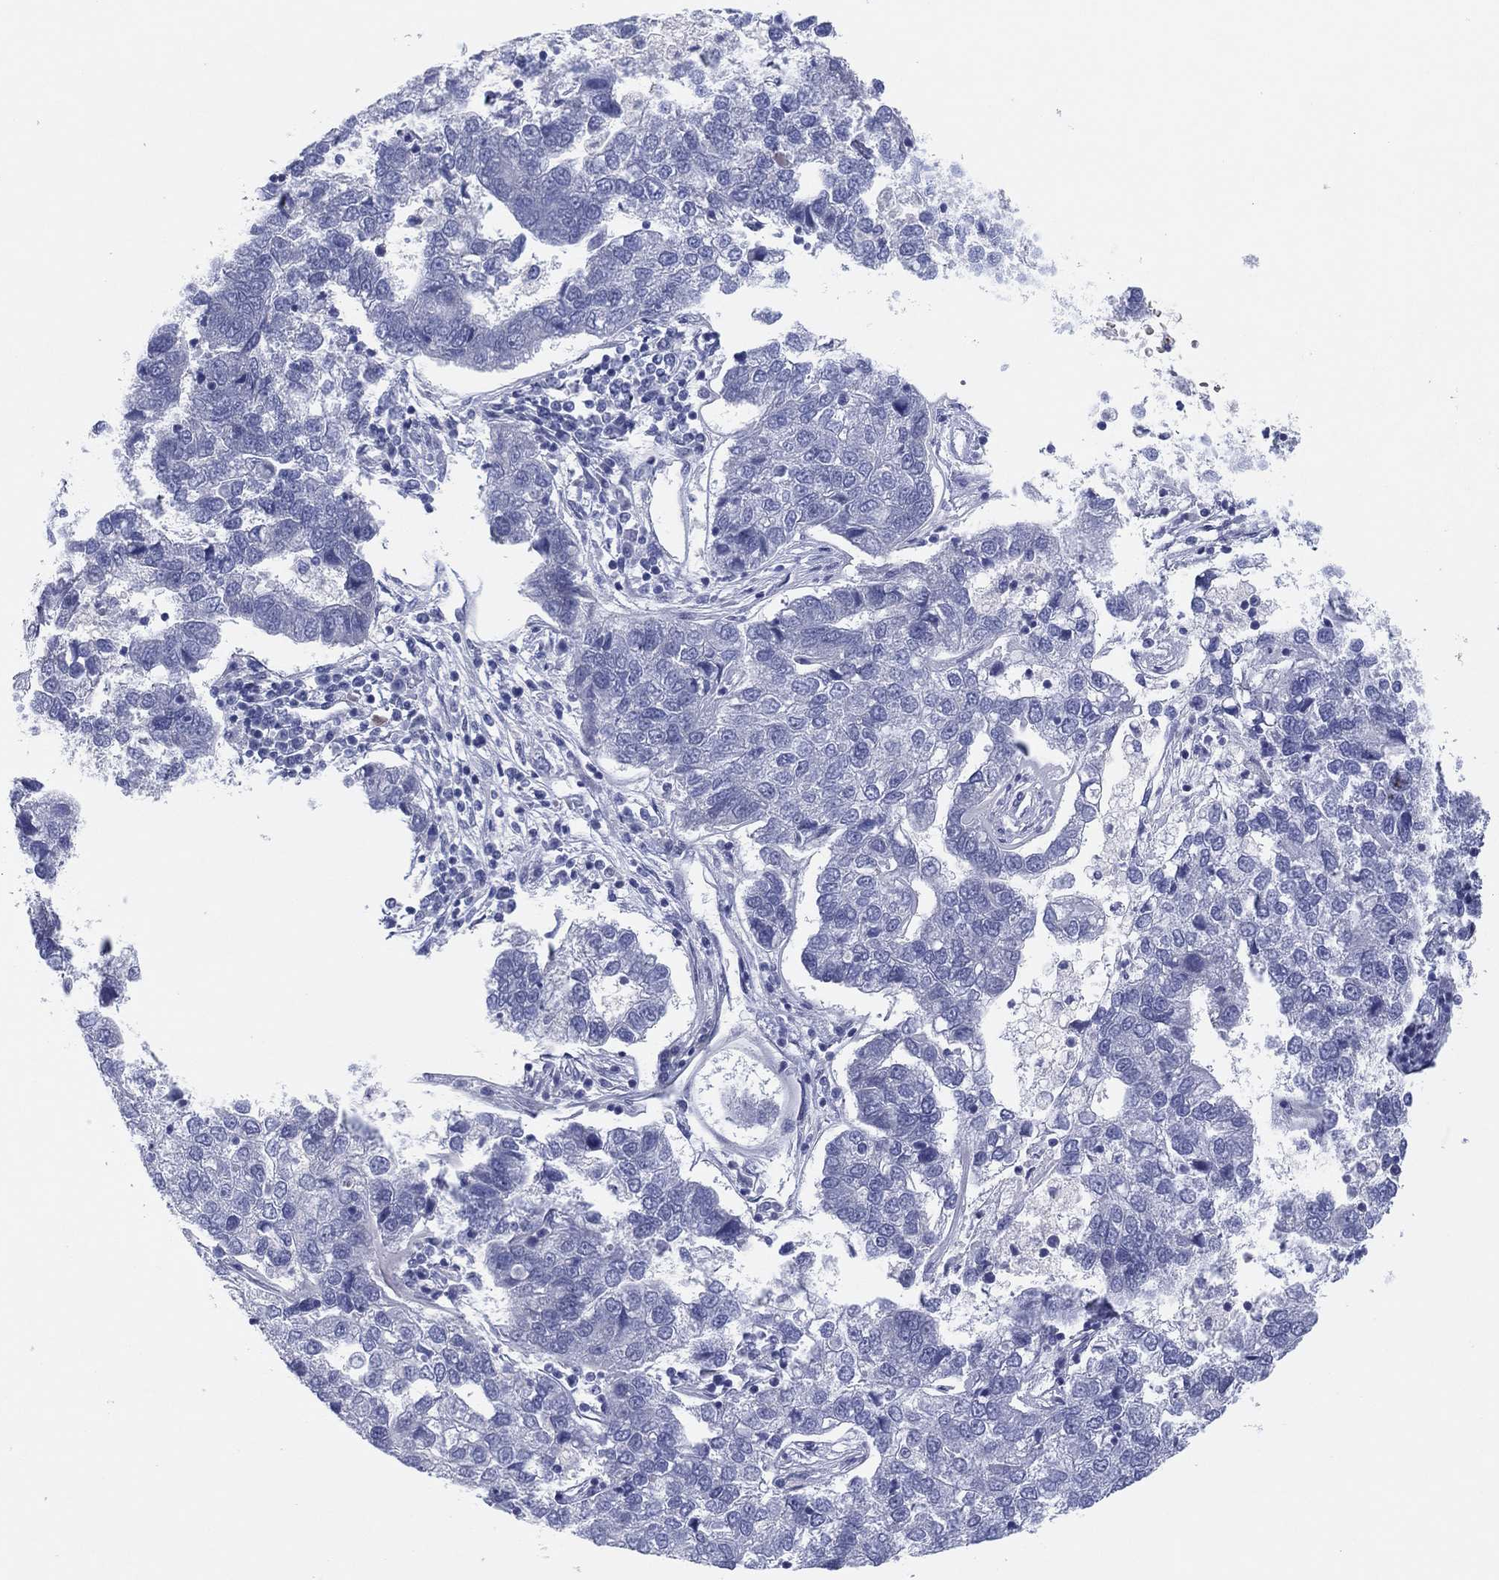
{"staining": {"intensity": "negative", "quantity": "none", "location": "none"}, "tissue": "pancreatic cancer", "cell_type": "Tumor cells", "image_type": "cancer", "snomed": [{"axis": "morphology", "description": "Adenocarcinoma, NOS"}, {"axis": "topography", "description": "Pancreas"}], "caption": "Adenocarcinoma (pancreatic) was stained to show a protein in brown. There is no significant staining in tumor cells. (DAB immunohistochemistry (IHC), high magnification).", "gene": "HEATR4", "patient": {"sex": "female", "age": 61}}